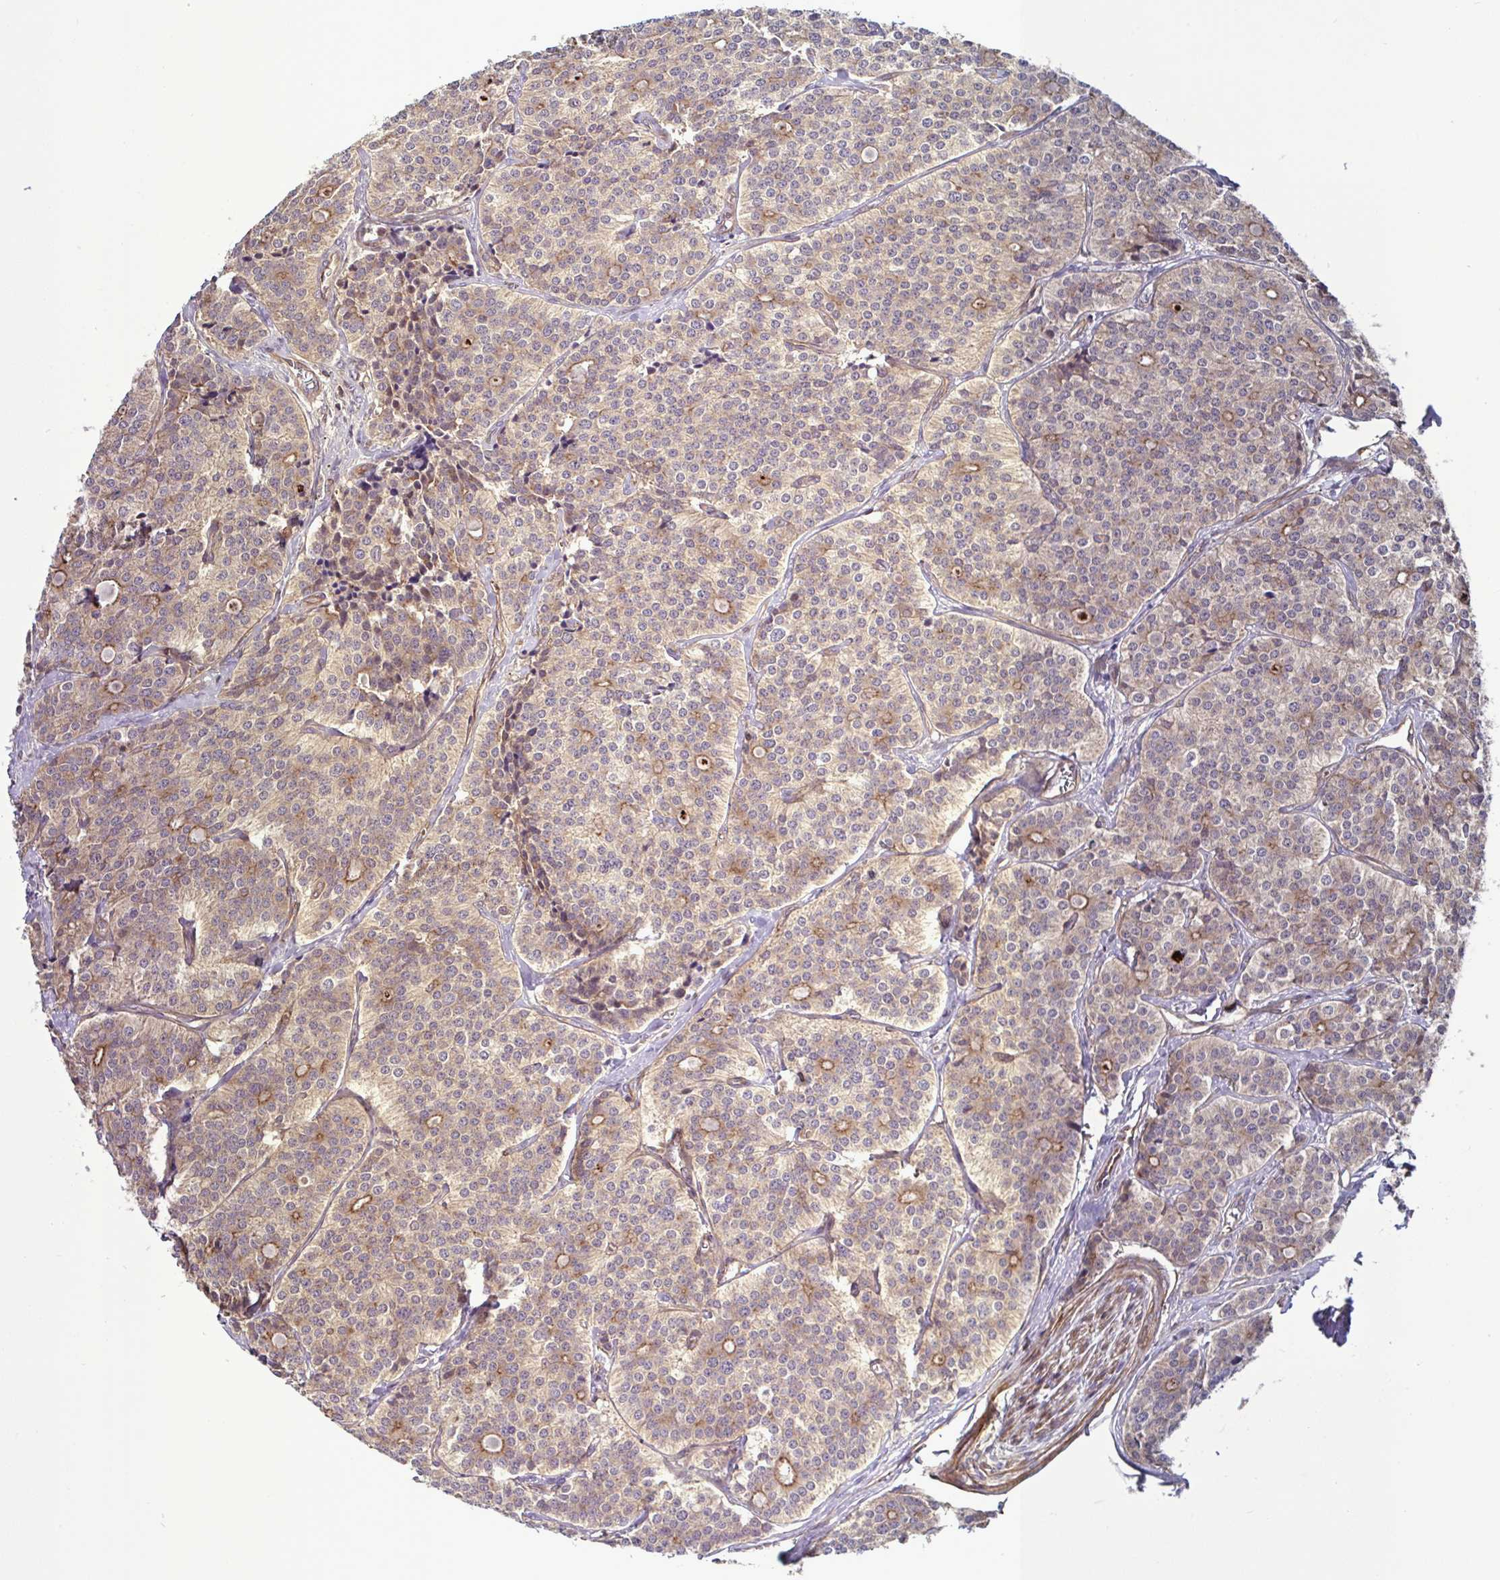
{"staining": {"intensity": "weak", "quantity": ">75%", "location": "cytoplasmic/membranous"}, "tissue": "carcinoid", "cell_type": "Tumor cells", "image_type": "cancer", "snomed": [{"axis": "morphology", "description": "Carcinoid, malignant, NOS"}, {"axis": "topography", "description": "Small intestine"}], "caption": "There is low levels of weak cytoplasmic/membranous expression in tumor cells of malignant carcinoid, as demonstrated by immunohistochemical staining (brown color).", "gene": "GLTP", "patient": {"sex": "male", "age": 63}}